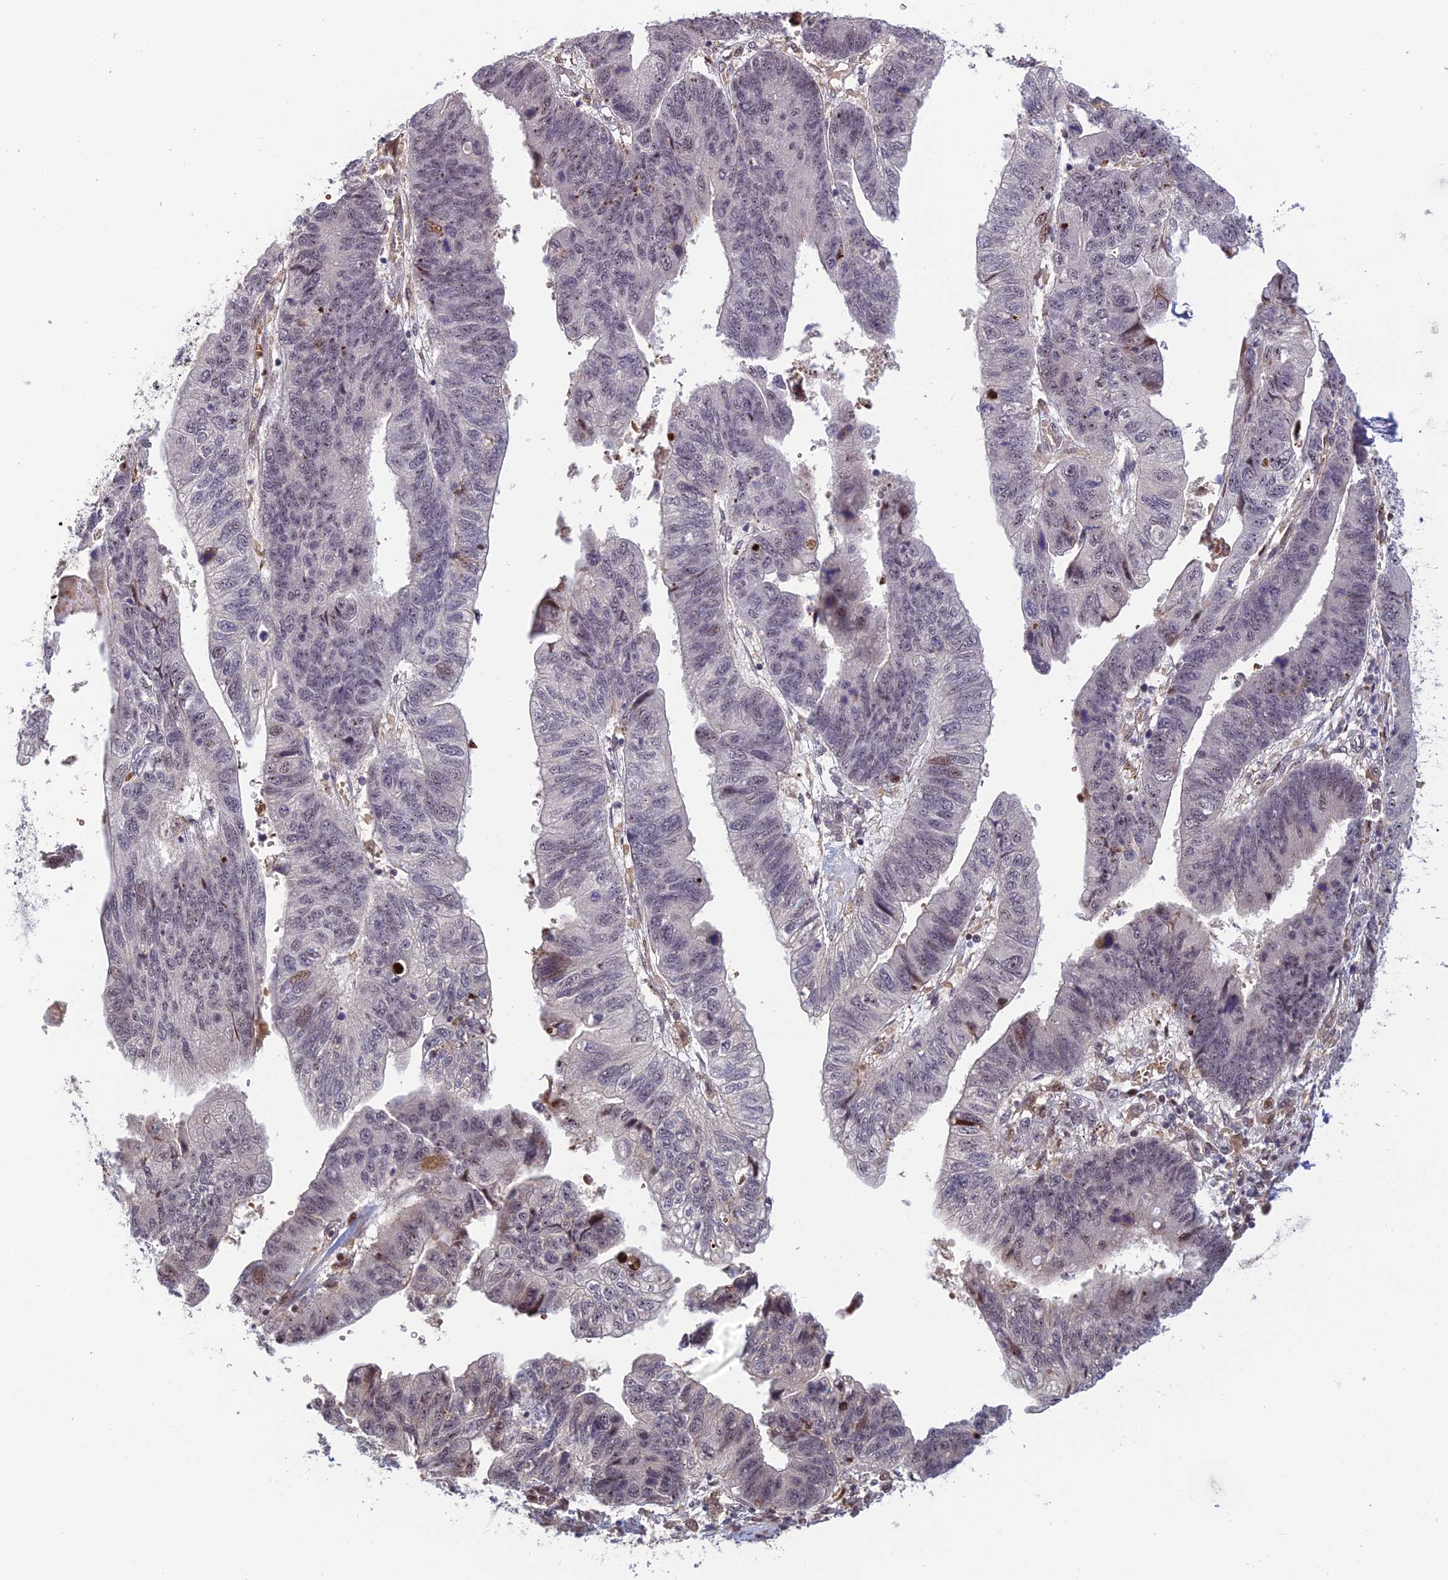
{"staining": {"intensity": "negative", "quantity": "none", "location": "none"}, "tissue": "stomach cancer", "cell_type": "Tumor cells", "image_type": "cancer", "snomed": [{"axis": "morphology", "description": "Adenocarcinoma, NOS"}, {"axis": "topography", "description": "Stomach"}], "caption": "Tumor cells are negative for brown protein staining in stomach cancer. Brightfield microscopy of immunohistochemistry stained with DAB (brown) and hematoxylin (blue), captured at high magnification.", "gene": "UFSP2", "patient": {"sex": "male", "age": 59}}